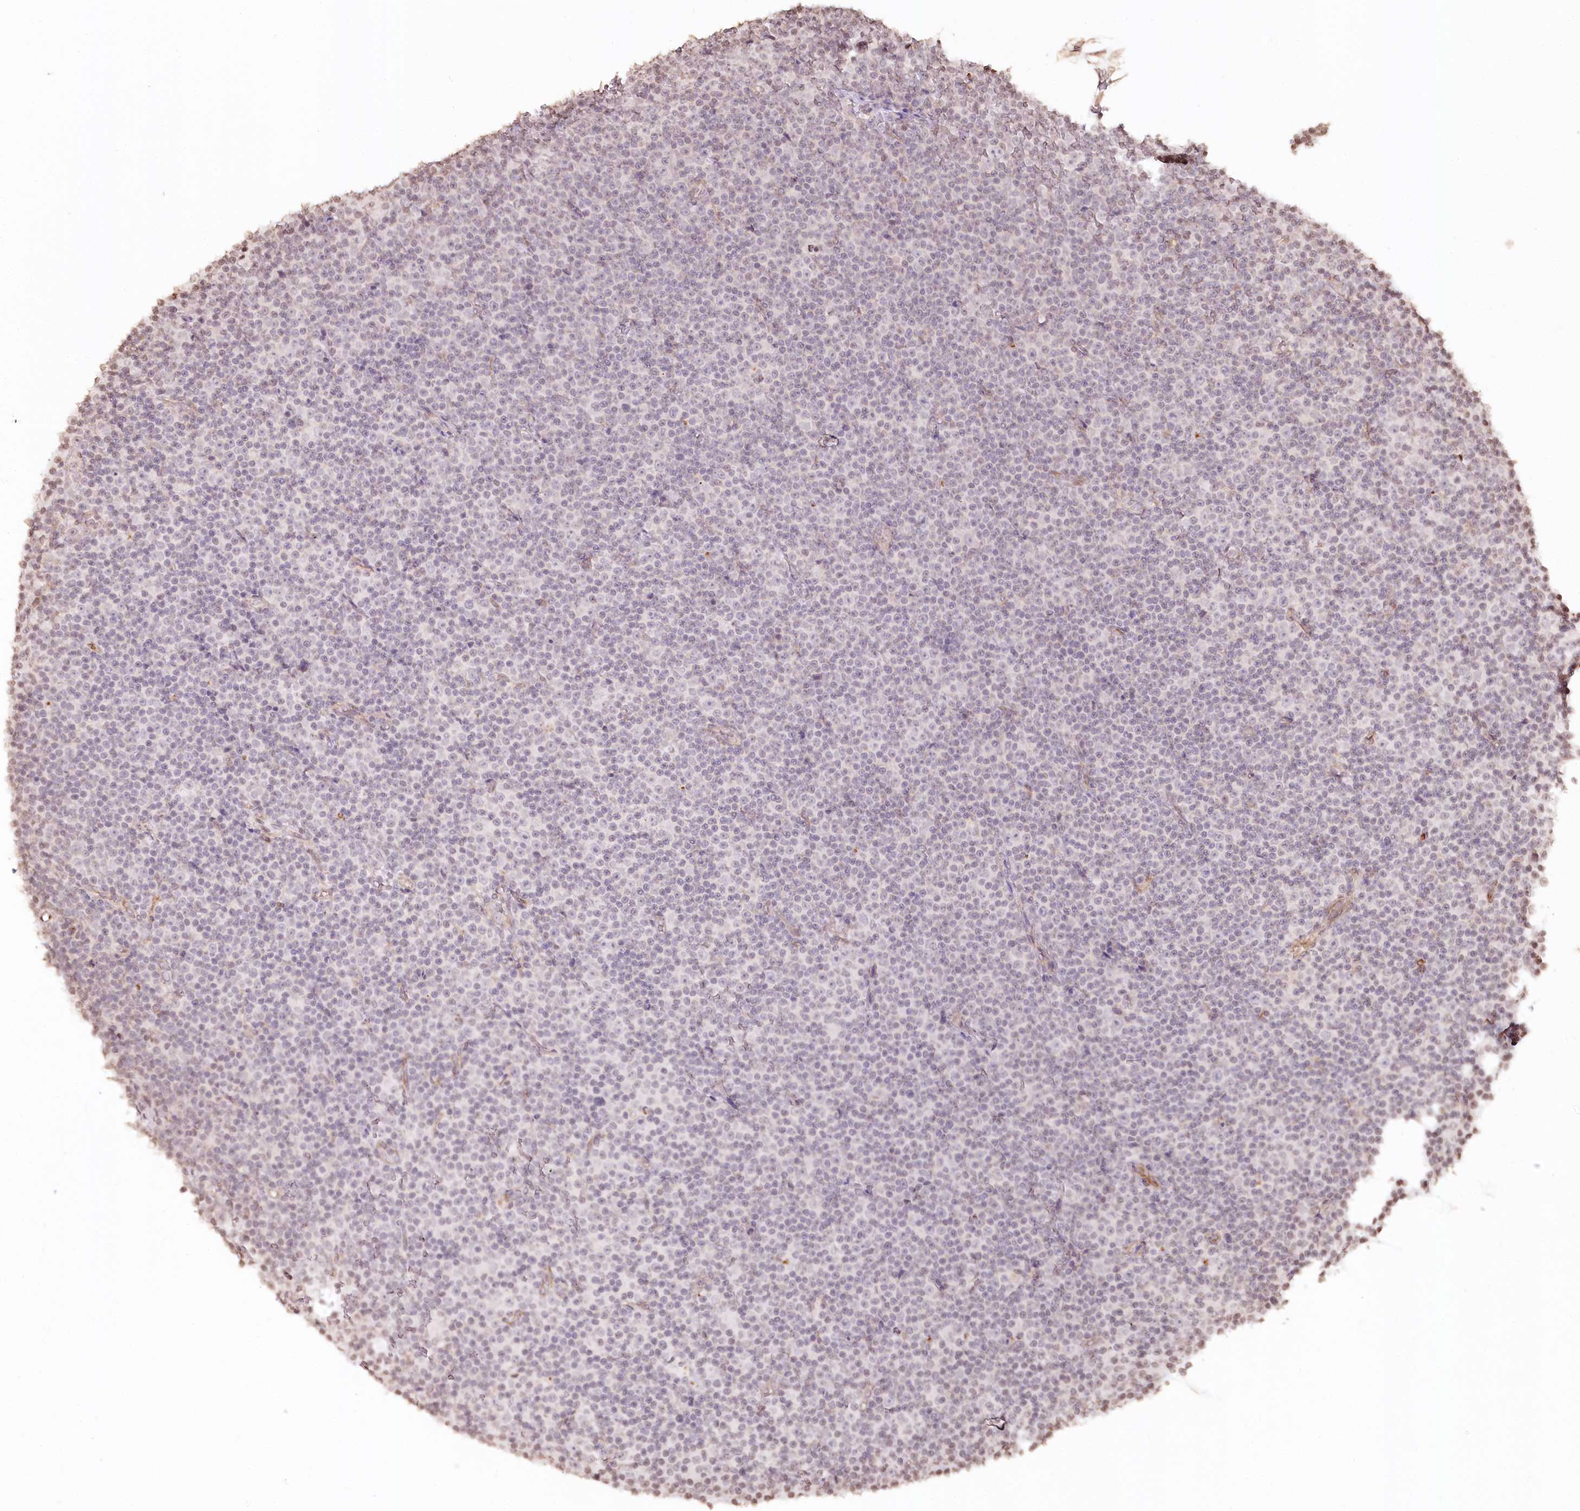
{"staining": {"intensity": "negative", "quantity": "none", "location": "none"}, "tissue": "lymphoma", "cell_type": "Tumor cells", "image_type": "cancer", "snomed": [{"axis": "morphology", "description": "Malignant lymphoma, non-Hodgkin's type, Low grade"}, {"axis": "topography", "description": "Lymph node"}], "caption": "Lymphoma was stained to show a protein in brown. There is no significant positivity in tumor cells.", "gene": "FAM13A", "patient": {"sex": "female", "age": 67}}